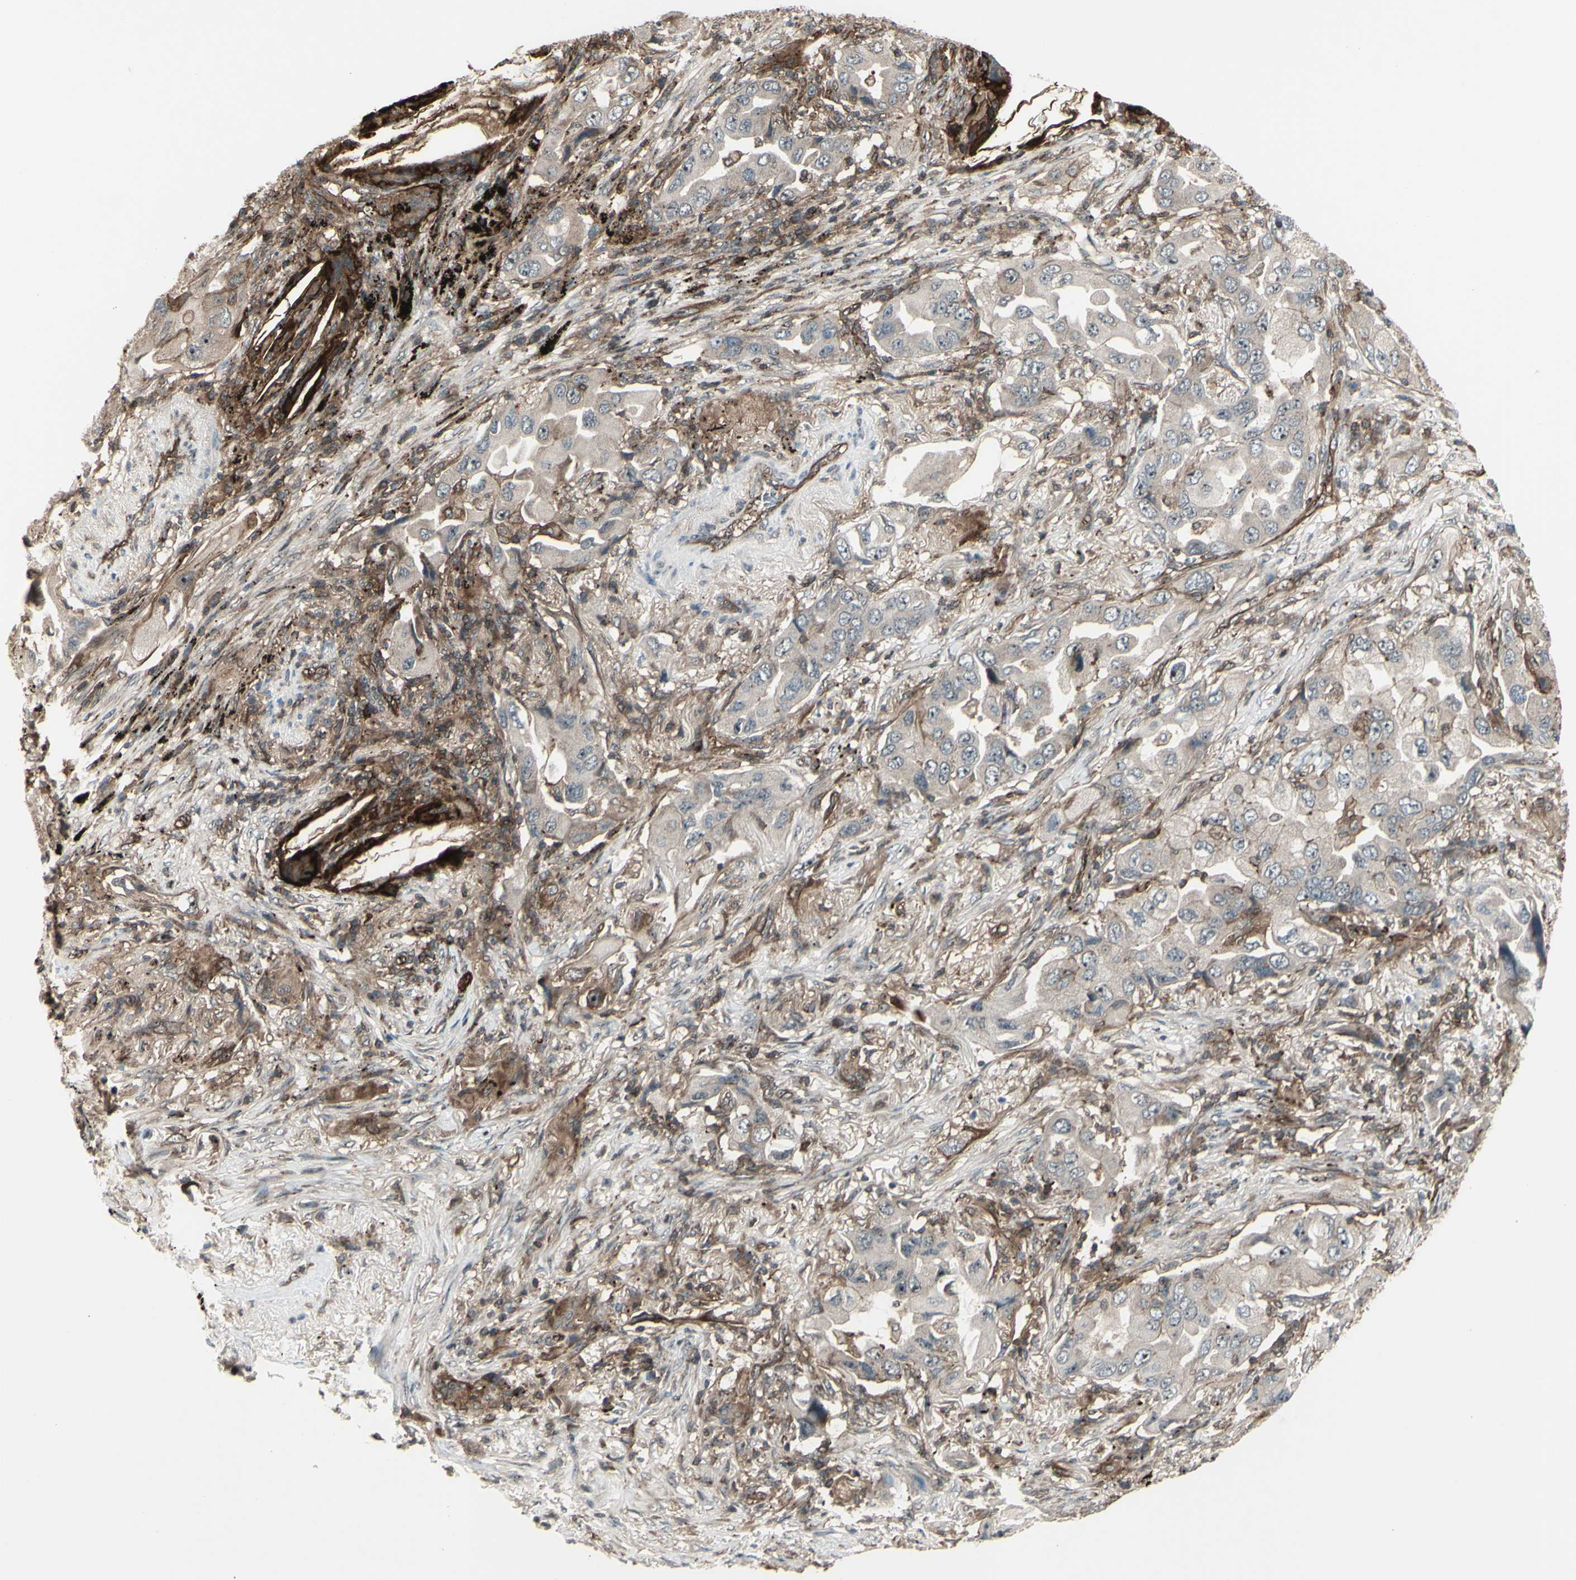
{"staining": {"intensity": "negative", "quantity": "none", "location": "none"}, "tissue": "lung cancer", "cell_type": "Tumor cells", "image_type": "cancer", "snomed": [{"axis": "morphology", "description": "Adenocarcinoma, NOS"}, {"axis": "topography", "description": "Lung"}], "caption": "A high-resolution photomicrograph shows immunohistochemistry staining of lung cancer, which demonstrates no significant staining in tumor cells. (Immunohistochemistry, brightfield microscopy, high magnification).", "gene": "FXYD5", "patient": {"sex": "female", "age": 65}}